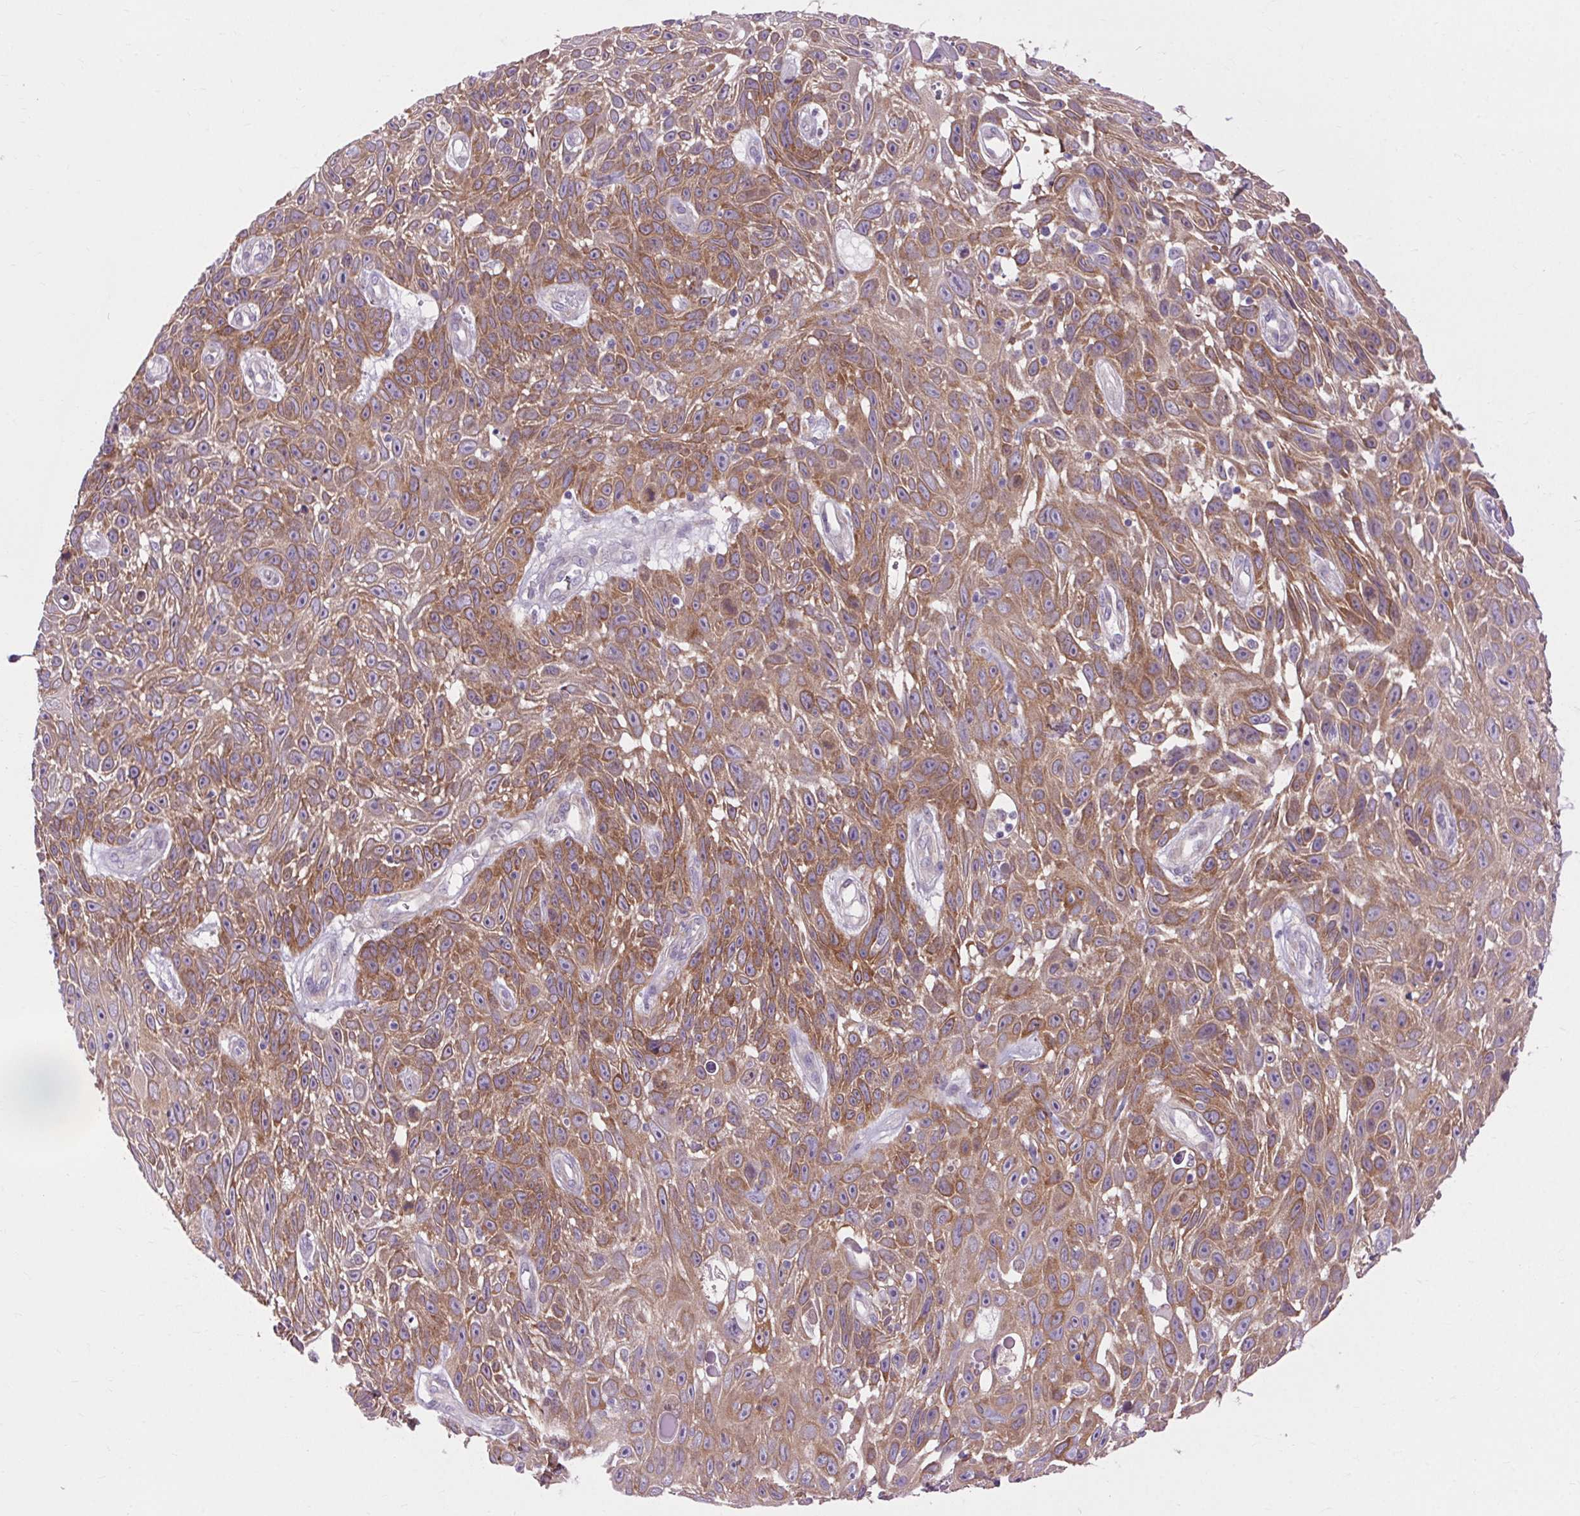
{"staining": {"intensity": "moderate", "quantity": ">75%", "location": "cytoplasmic/membranous"}, "tissue": "skin cancer", "cell_type": "Tumor cells", "image_type": "cancer", "snomed": [{"axis": "morphology", "description": "Squamous cell carcinoma, NOS"}, {"axis": "topography", "description": "Skin"}], "caption": "Immunohistochemical staining of squamous cell carcinoma (skin) displays medium levels of moderate cytoplasmic/membranous protein positivity in about >75% of tumor cells.", "gene": "SOWAHC", "patient": {"sex": "male", "age": 82}}